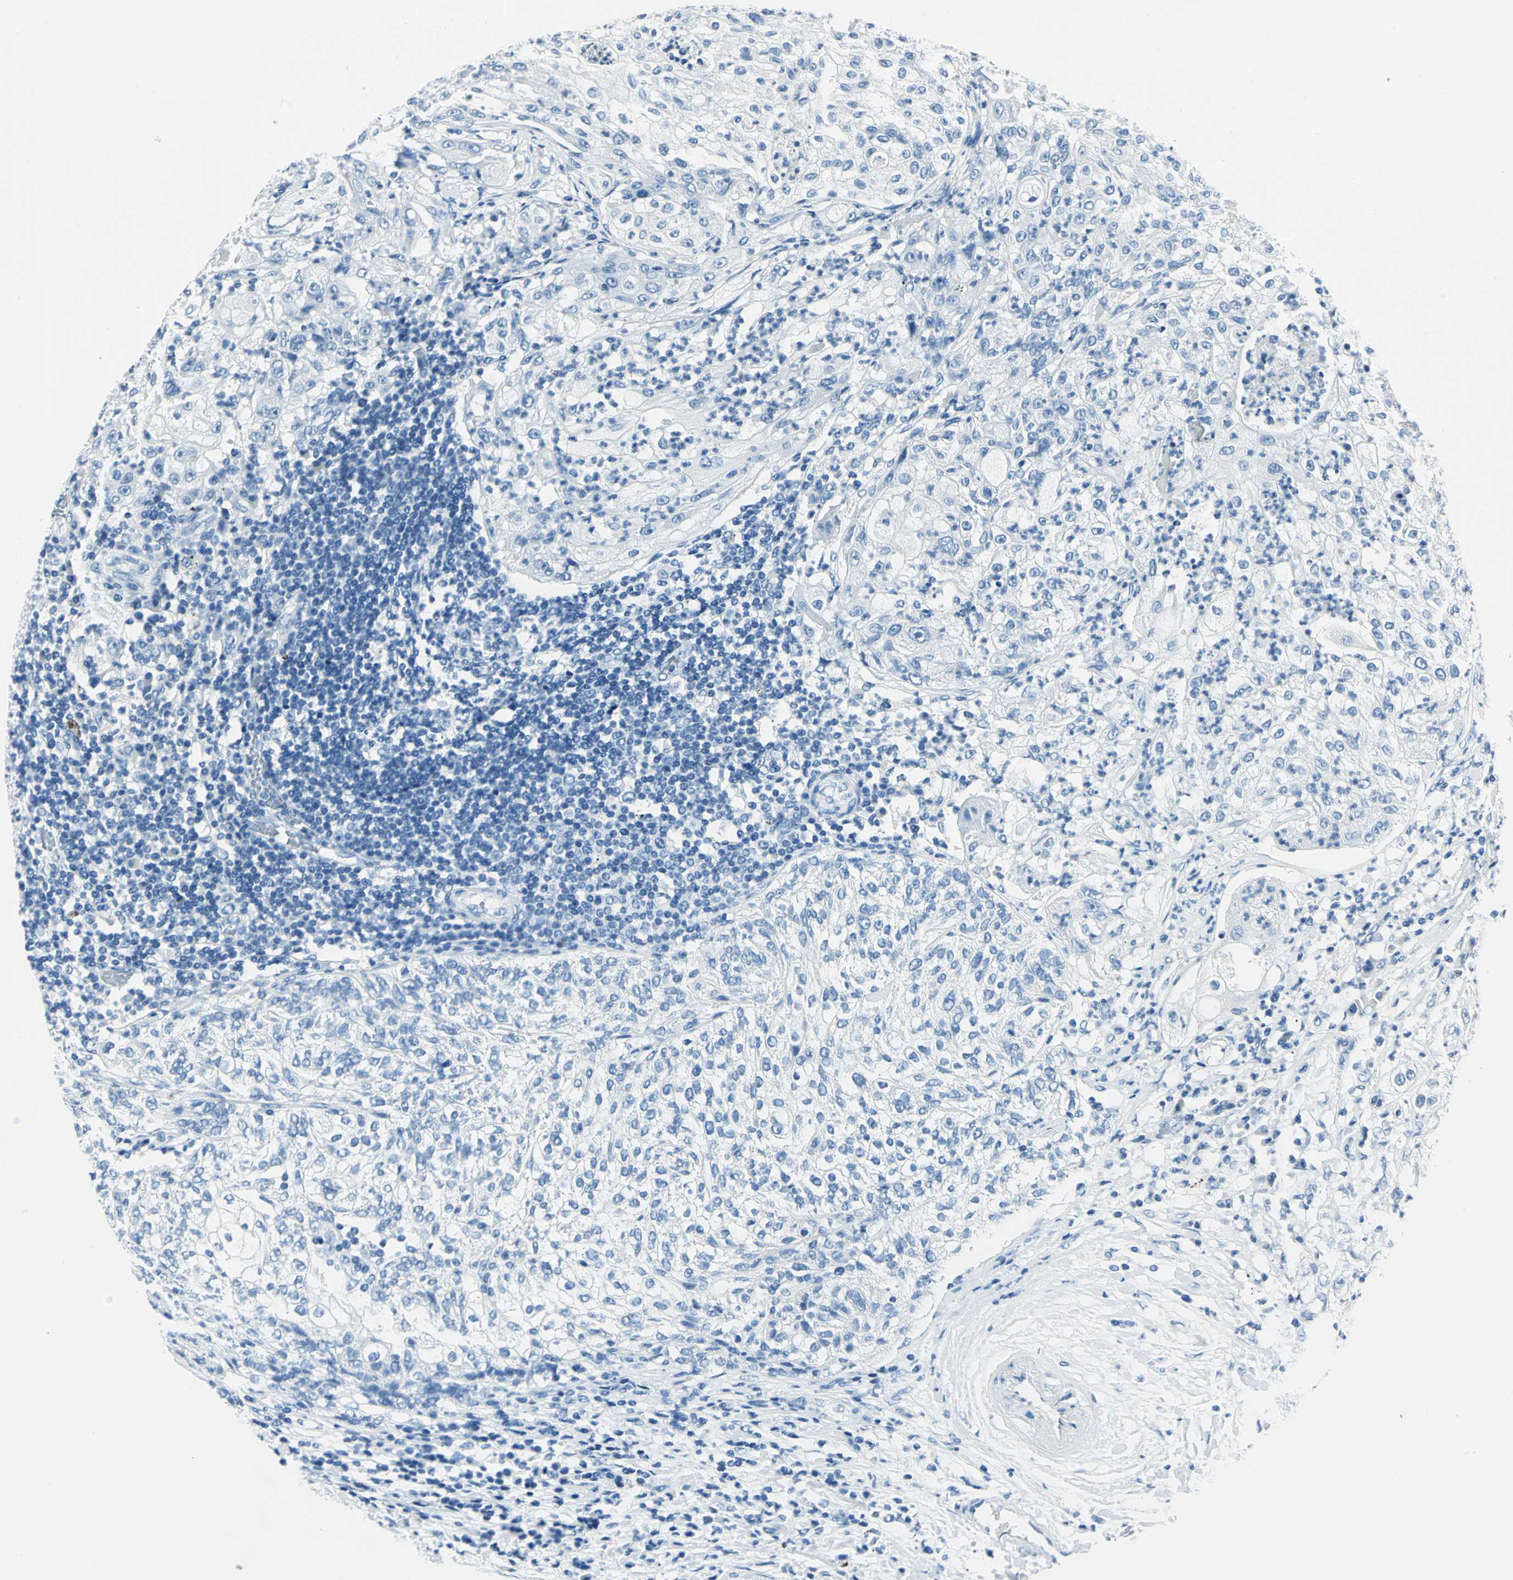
{"staining": {"intensity": "negative", "quantity": "none", "location": "none"}, "tissue": "lung cancer", "cell_type": "Tumor cells", "image_type": "cancer", "snomed": [{"axis": "morphology", "description": "Inflammation, NOS"}, {"axis": "morphology", "description": "Squamous cell carcinoma, NOS"}, {"axis": "topography", "description": "Lymph node"}, {"axis": "topography", "description": "Soft tissue"}, {"axis": "topography", "description": "Lung"}], "caption": "DAB immunohistochemical staining of lung cancer reveals no significant positivity in tumor cells.", "gene": "AKR1A1", "patient": {"sex": "male", "age": 66}}